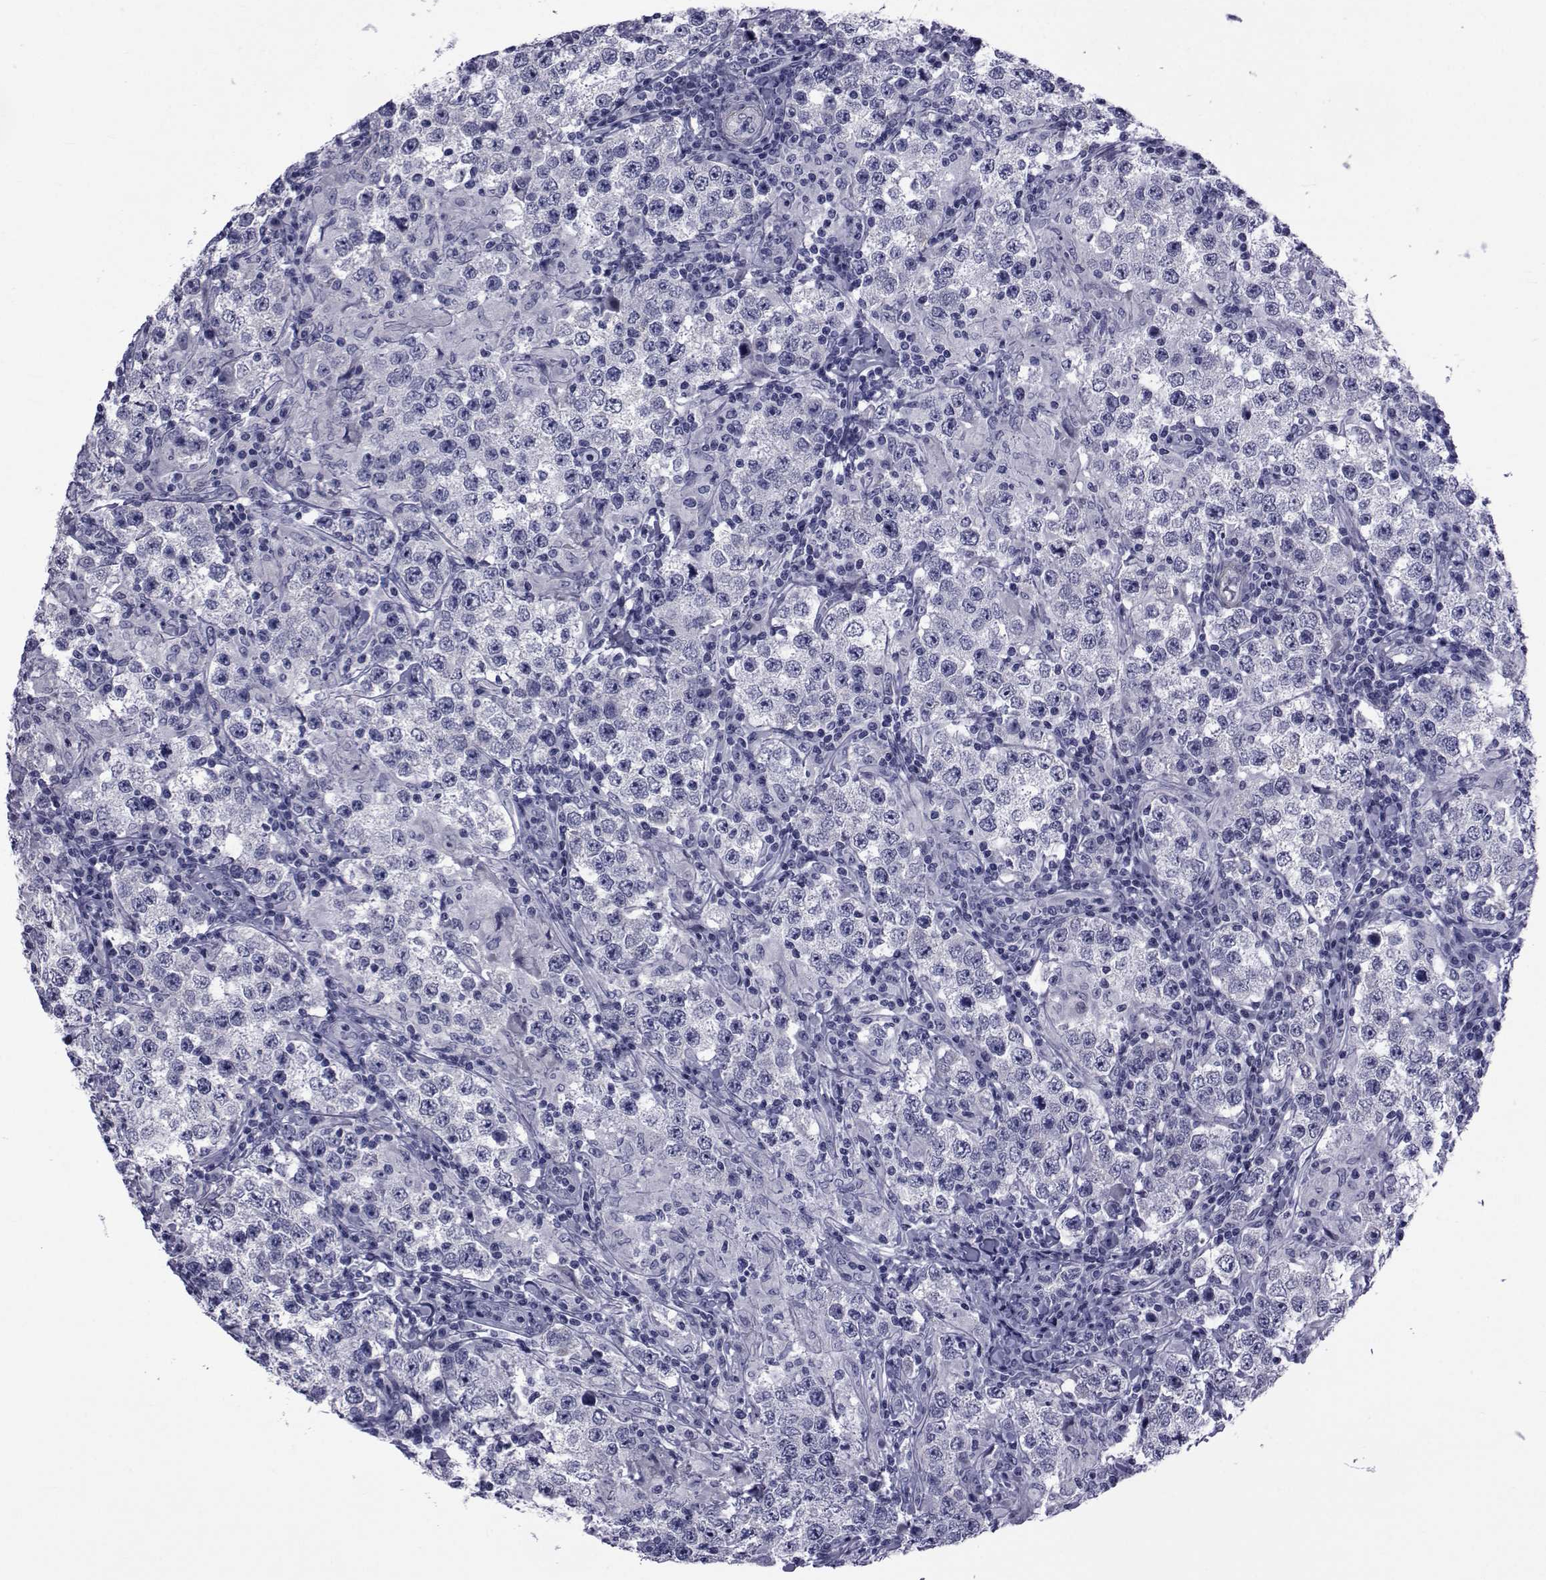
{"staining": {"intensity": "negative", "quantity": "none", "location": "none"}, "tissue": "testis cancer", "cell_type": "Tumor cells", "image_type": "cancer", "snomed": [{"axis": "morphology", "description": "Seminoma, NOS"}, {"axis": "morphology", "description": "Carcinoma, Embryonal, NOS"}, {"axis": "topography", "description": "Testis"}], "caption": "The IHC histopathology image has no significant positivity in tumor cells of testis cancer (seminoma) tissue.", "gene": "GKAP1", "patient": {"sex": "male", "age": 41}}